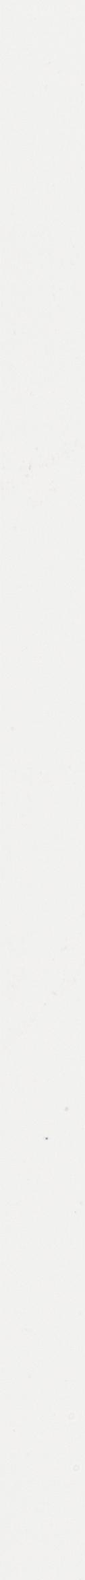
{"staining": {"intensity": "negative", "quantity": "none", "location": "none"}, "tissue": "bone marrow", "cell_type": "Hematopoietic cells", "image_type": "normal", "snomed": [{"axis": "morphology", "description": "Normal tissue, NOS"}, {"axis": "topography", "description": "Bone marrow"}], "caption": "High power microscopy micrograph of an immunohistochemistry (IHC) image of benign bone marrow, revealing no significant expression in hematopoietic cells.", "gene": "CIDEB", "patient": {"sex": "male", "age": 15}}